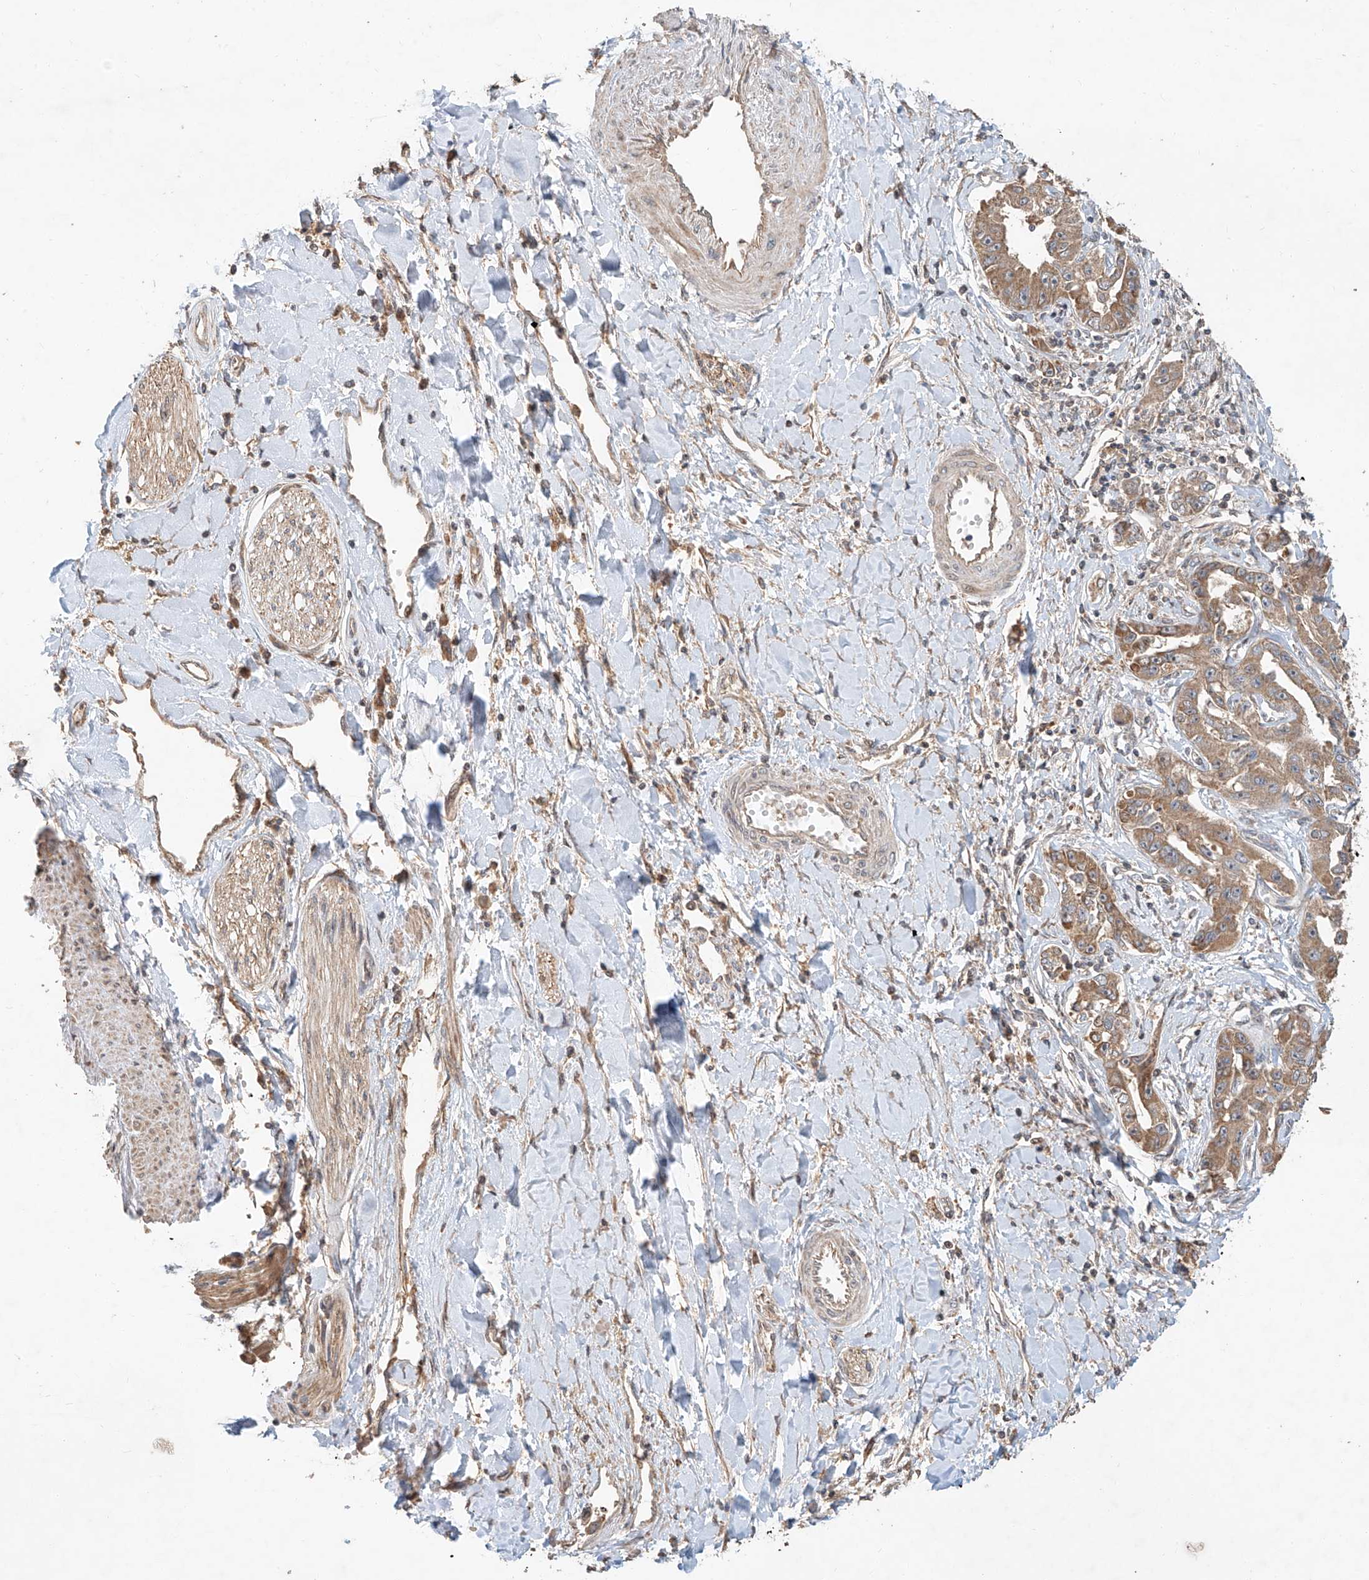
{"staining": {"intensity": "moderate", "quantity": ">75%", "location": "cytoplasmic/membranous"}, "tissue": "liver cancer", "cell_type": "Tumor cells", "image_type": "cancer", "snomed": [{"axis": "morphology", "description": "Cholangiocarcinoma"}, {"axis": "topography", "description": "Liver"}], "caption": "Protein staining of liver cholangiocarcinoma tissue displays moderate cytoplasmic/membranous positivity in about >75% of tumor cells.", "gene": "TMEM61", "patient": {"sex": "male", "age": 59}}